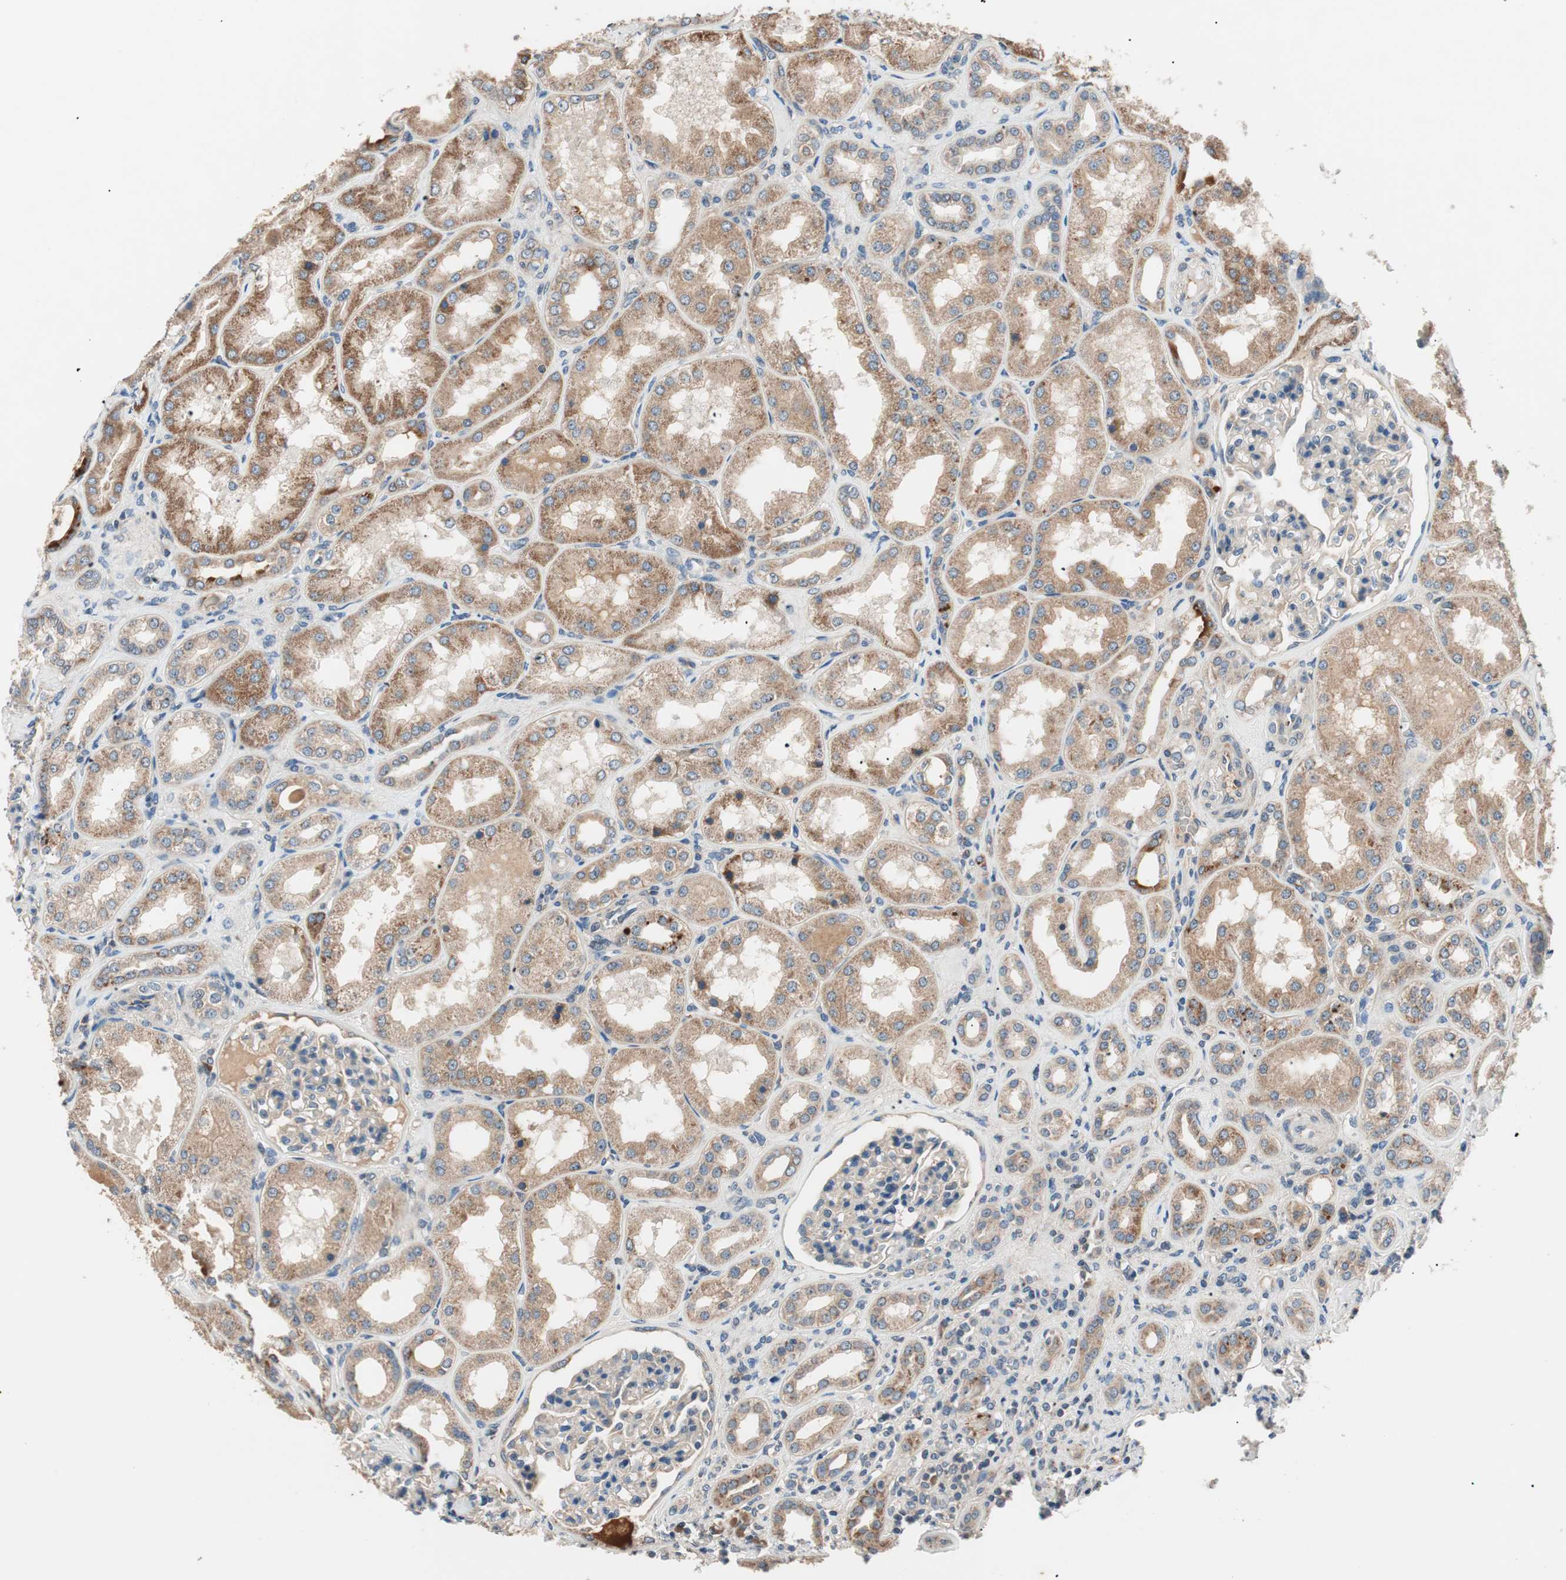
{"staining": {"intensity": "moderate", "quantity": ">75%", "location": "cytoplasmic/membranous"}, "tissue": "kidney", "cell_type": "Cells in glomeruli", "image_type": "normal", "snomed": [{"axis": "morphology", "description": "Normal tissue, NOS"}, {"axis": "topography", "description": "Kidney"}], "caption": "High-magnification brightfield microscopy of unremarkable kidney stained with DAB (3,3'-diaminobenzidine) (brown) and counterstained with hematoxylin (blue). cells in glomeruli exhibit moderate cytoplasmic/membranous positivity is appreciated in approximately>75% of cells.", "gene": "HPN", "patient": {"sex": "female", "age": 56}}